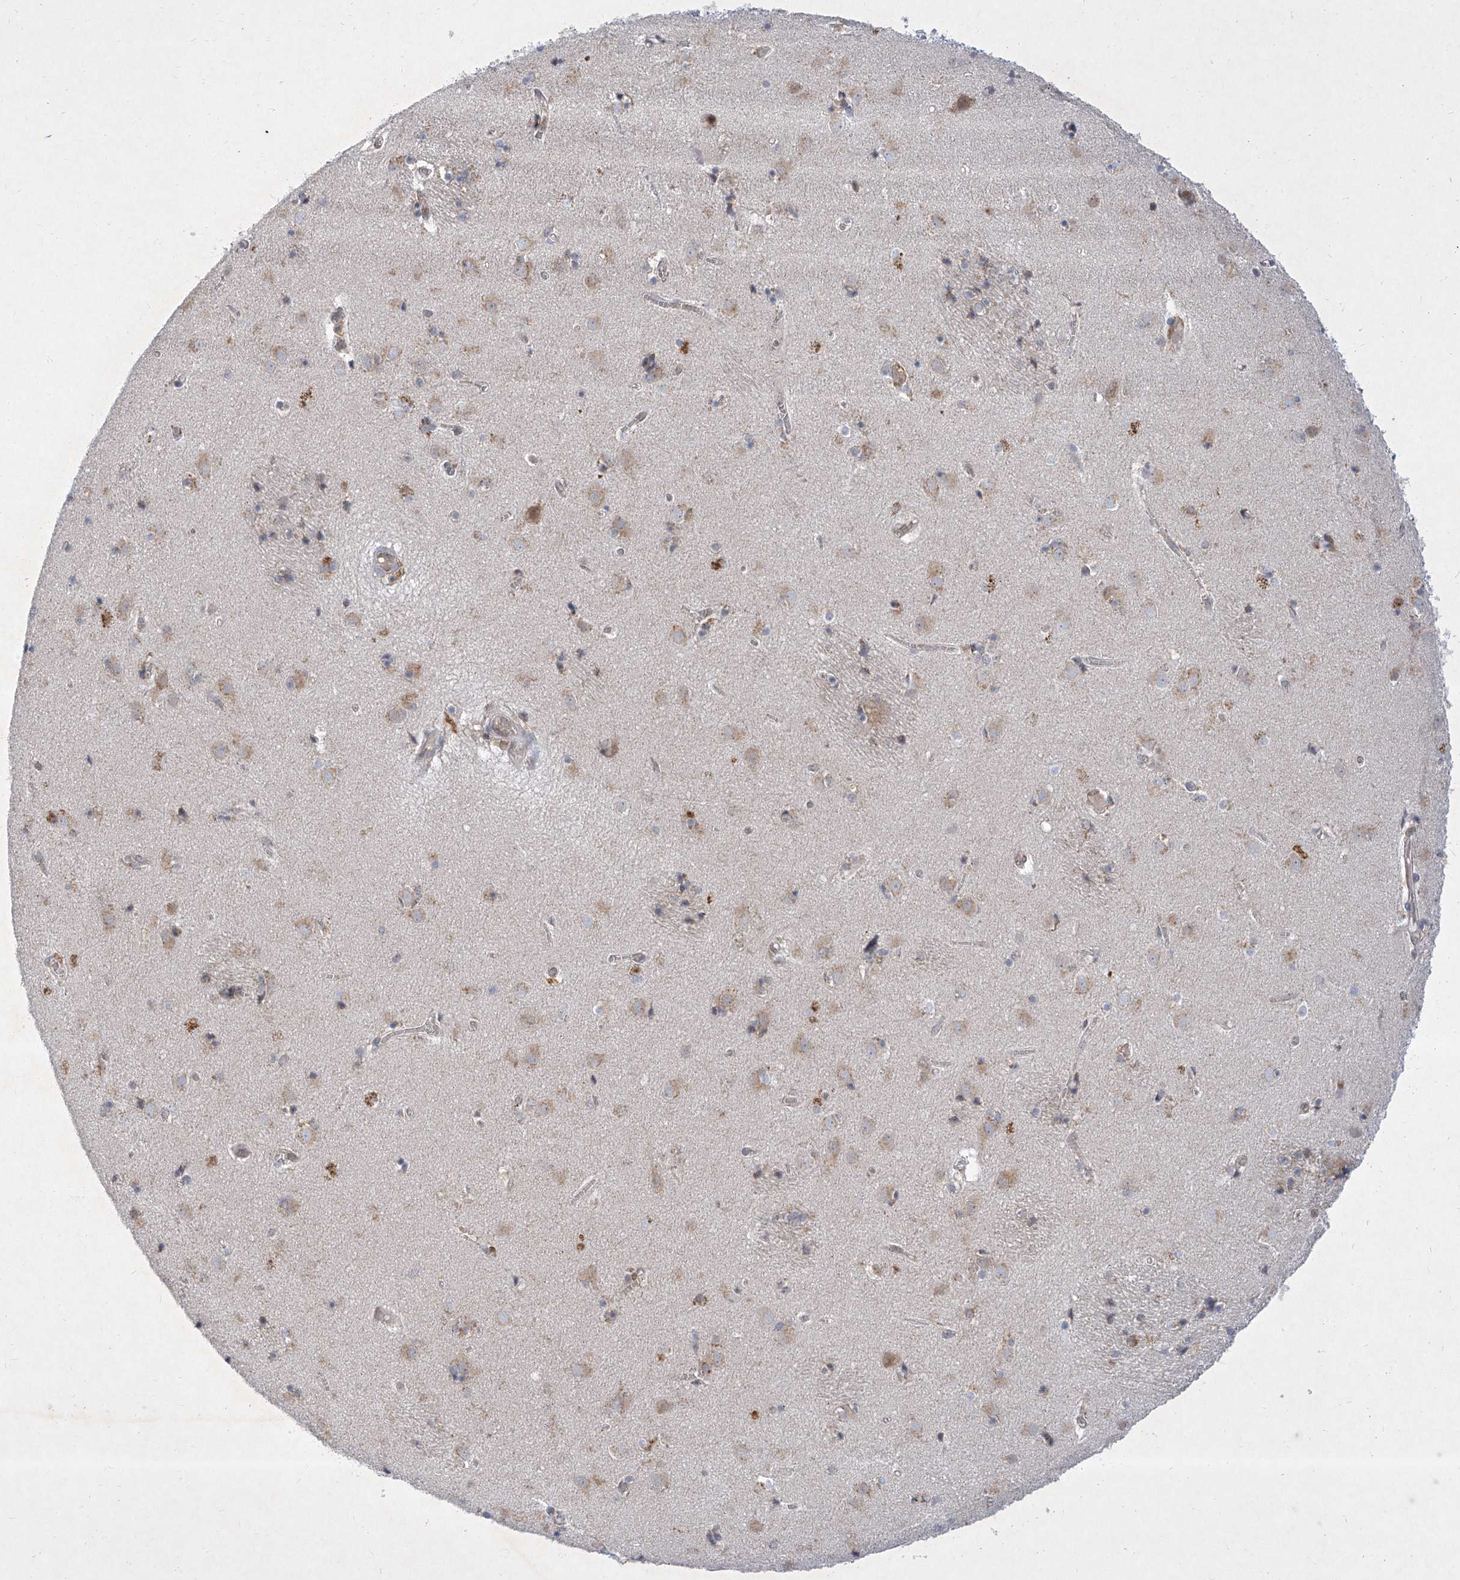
{"staining": {"intensity": "weak", "quantity": "<25%", "location": "cytoplasmic/membranous"}, "tissue": "caudate", "cell_type": "Glial cells", "image_type": "normal", "snomed": [{"axis": "morphology", "description": "Normal tissue, NOS"}, {"axis": "topography", "description": "Lateral ventricle wall"}], "caption": "Immunohistochemistry (IHC) histopathology image of benign caudate: caudate stained with DAB shows no significant protein expression in glial cells.", "gene": "MX2", "patient": {"sex": "male", "age": 70}}